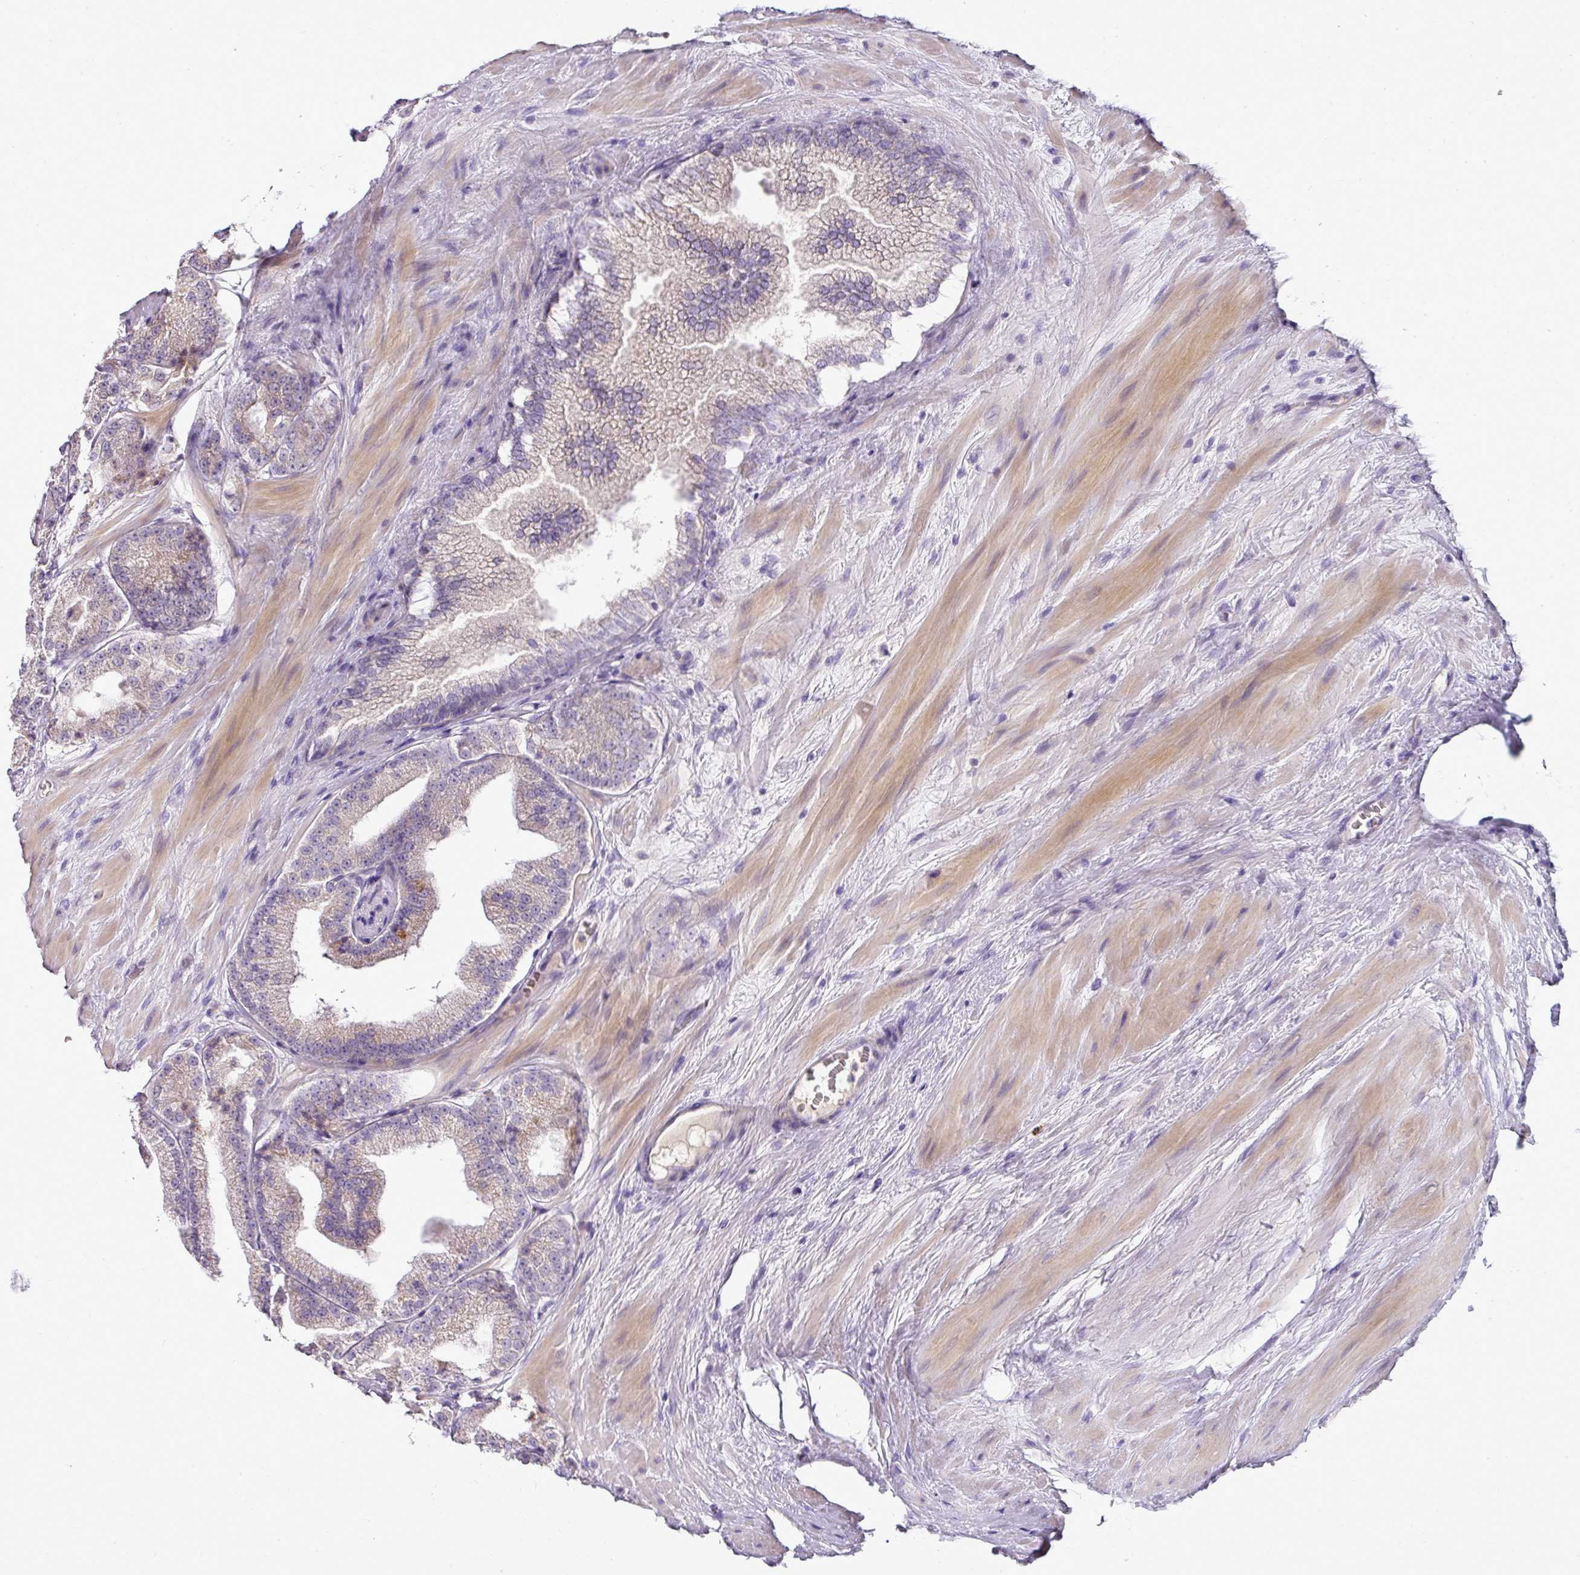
{"staining": {"intensity": "weak", "quantity": "<25%", "location": "cytoplasmic/membranous"}, "tissue": "prostate cancer", "cell_type": "Tumor cells", "image_type": "cancer", "snomed": [{"axis": "morphology", "description": "Adenocarcinoma, High grade"}, {"axis": "topography", "description": "Prostate"}], "caption": "An IHC histopathology image of prostate cancer (adenocarcinoma (high-grade)) is shown. There is no staining in tumor cells of prostate cancer (adenocarcinoma (high-grade)).", "gene": "BRINP2", "patient": {"sex": "male", "age": 68}}